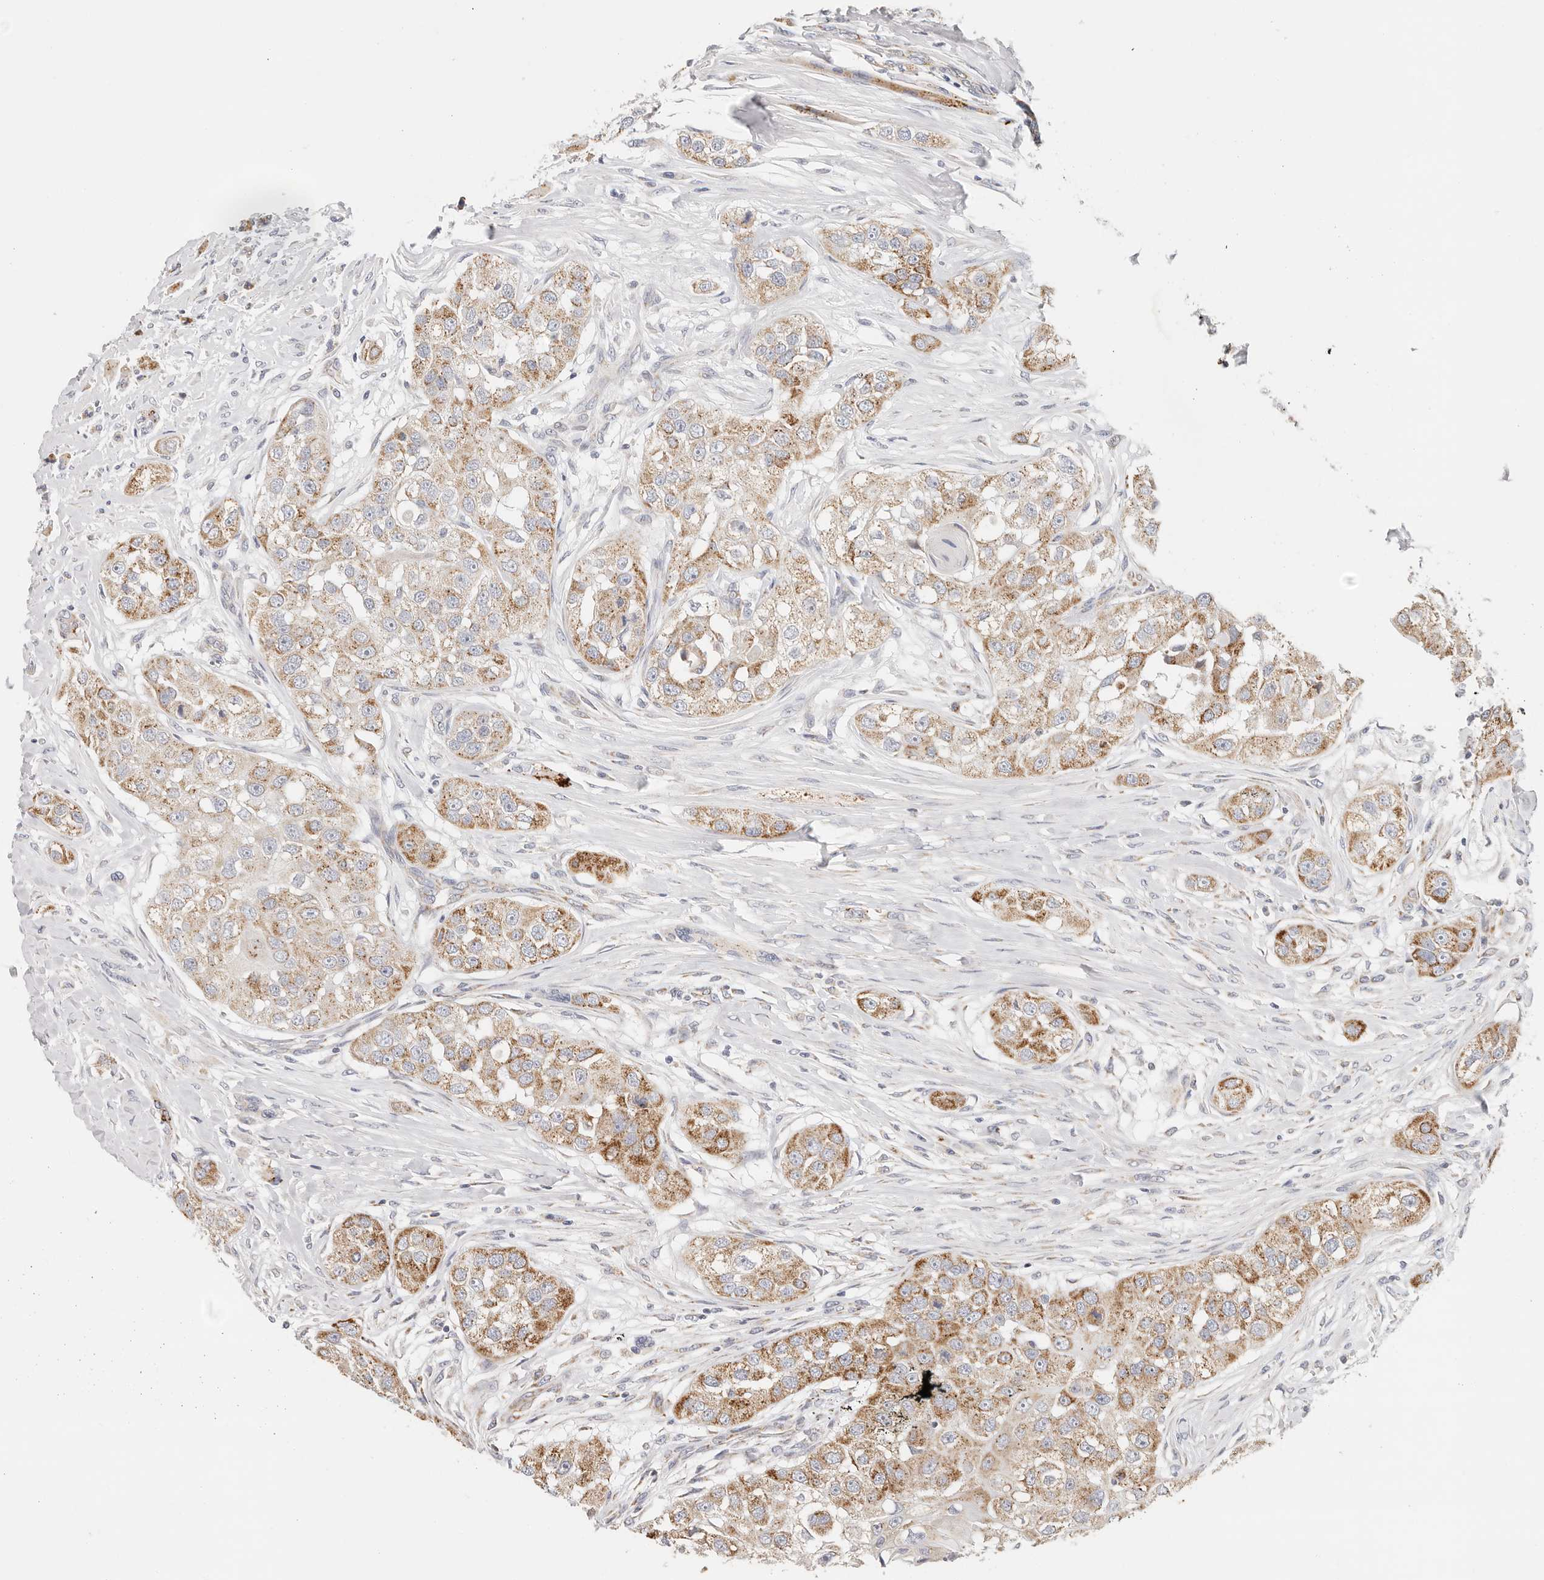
{"staining": {"intensity": "moderate", "quantity": "25%-75%", "location": "cytoplasmic/membranous"}, "tissue": "head and neck cancer", "cell_type": "Tumor cells", "image_type": "cancer", "snomed": [{"axis": "morphology", "description": "Normal tissue, NOS"}, {"axis": "morphology", "description": "Squamous cell carcinoma, NOS"}, {"axis": "topography", "description": "Skeletal muscle"}, {"axis": "topography", "description": "Head-Neck"}], "caption": "There is medium levels of moderate cytoplasmic/membranous expression in tumor cells of head and neck cancer, as demonstrated by immunohistochemical staining (brown color).", "gene": "AFDN", "patient": {"sex": "male", "age": 51}}